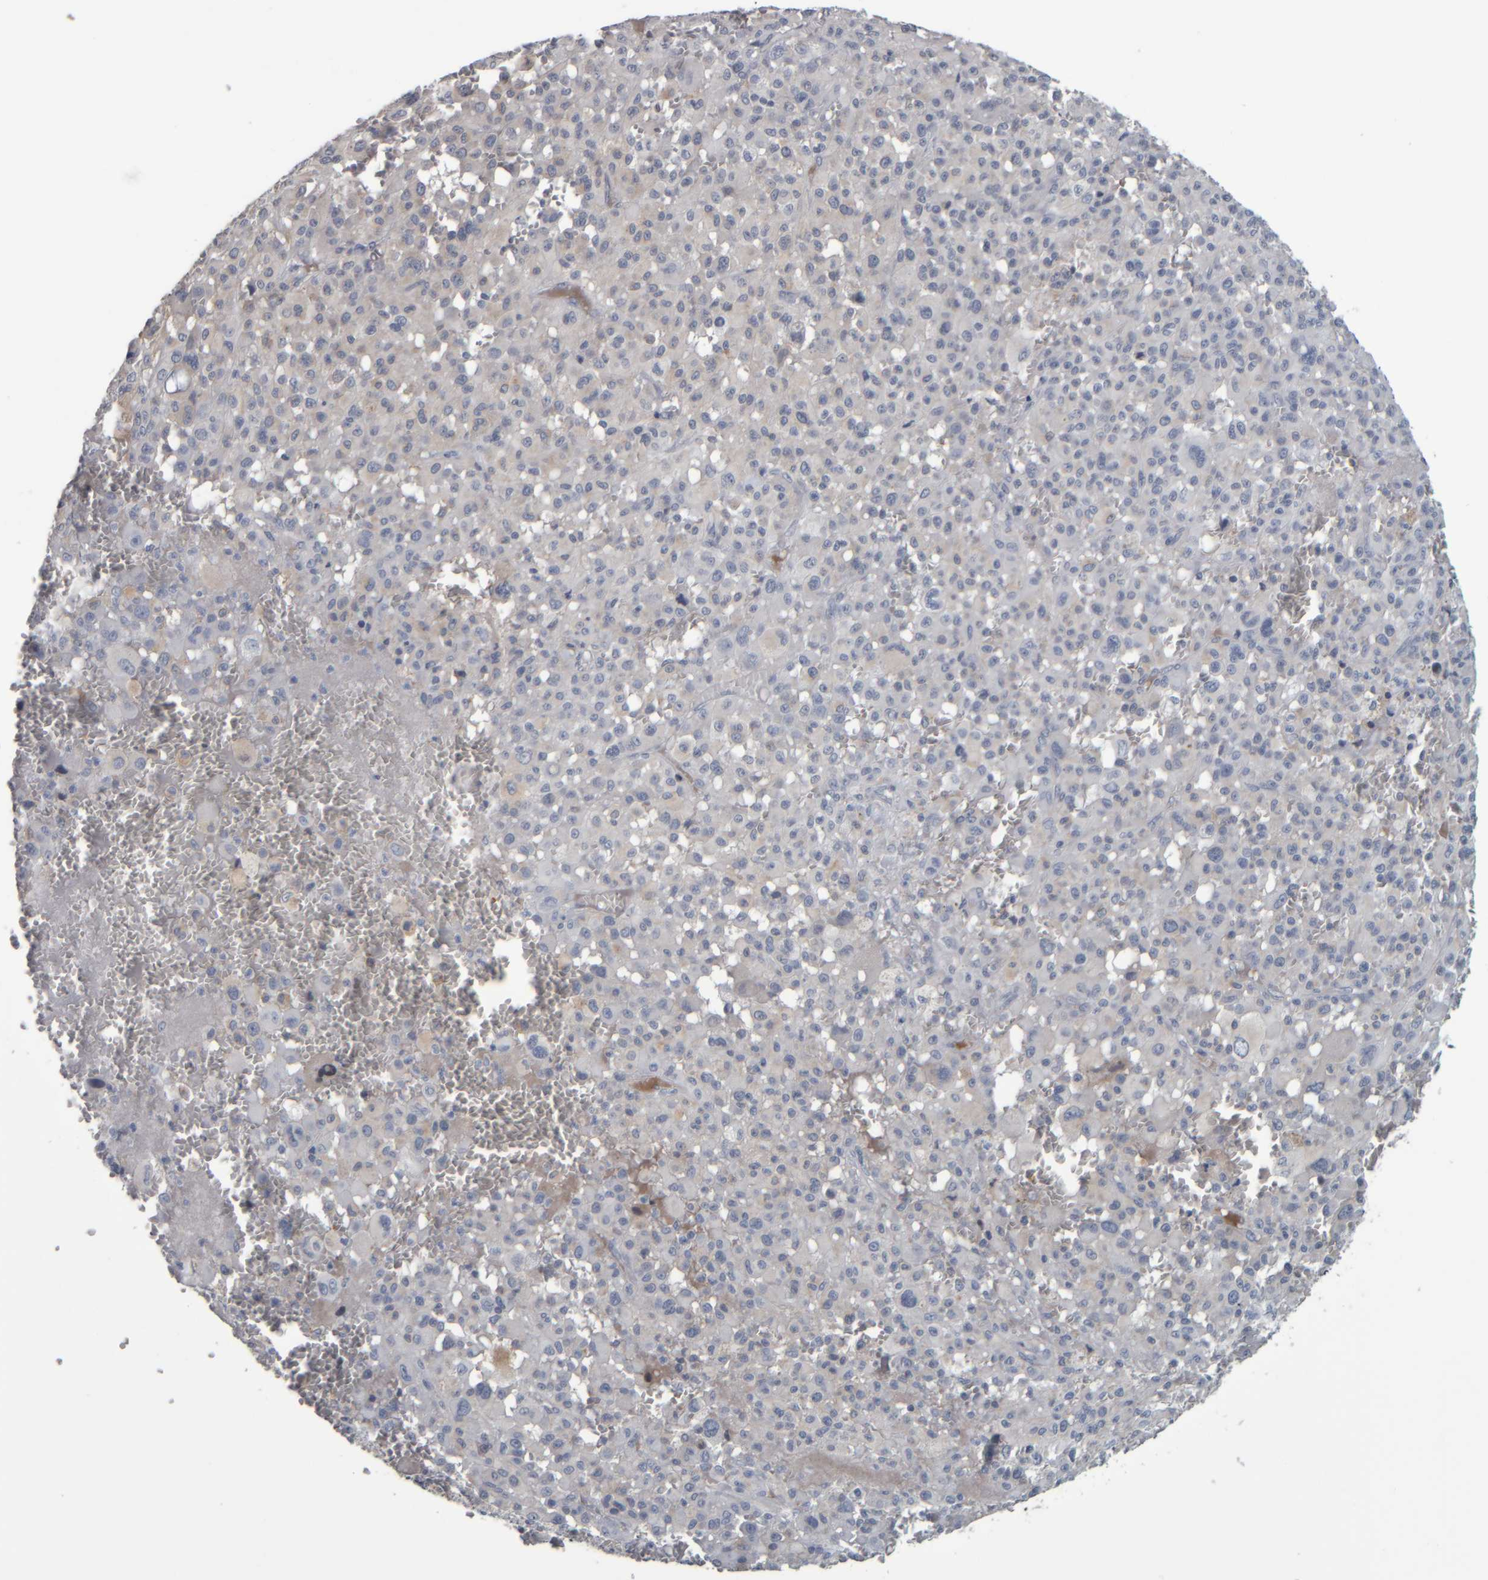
{"staining": {"intensity": "negative", "quantity": "none", "location": "none"}, "tissue": "melanoma", "cell_type": "Tumor cells", "image_type": "cancer", "snomed": [{"axis": "morphology", "description": "Malignant melanoma, Metastatic site"}, {"axis": "topography", "description": "Skin"}], "caption": "A high-resolution photomicrograph shows IHC staining of melanoma, which reveals no significant positivity in tumor cells.", "gene": "CAVIN4", "patient": {"sex": "female", "age": 74}}